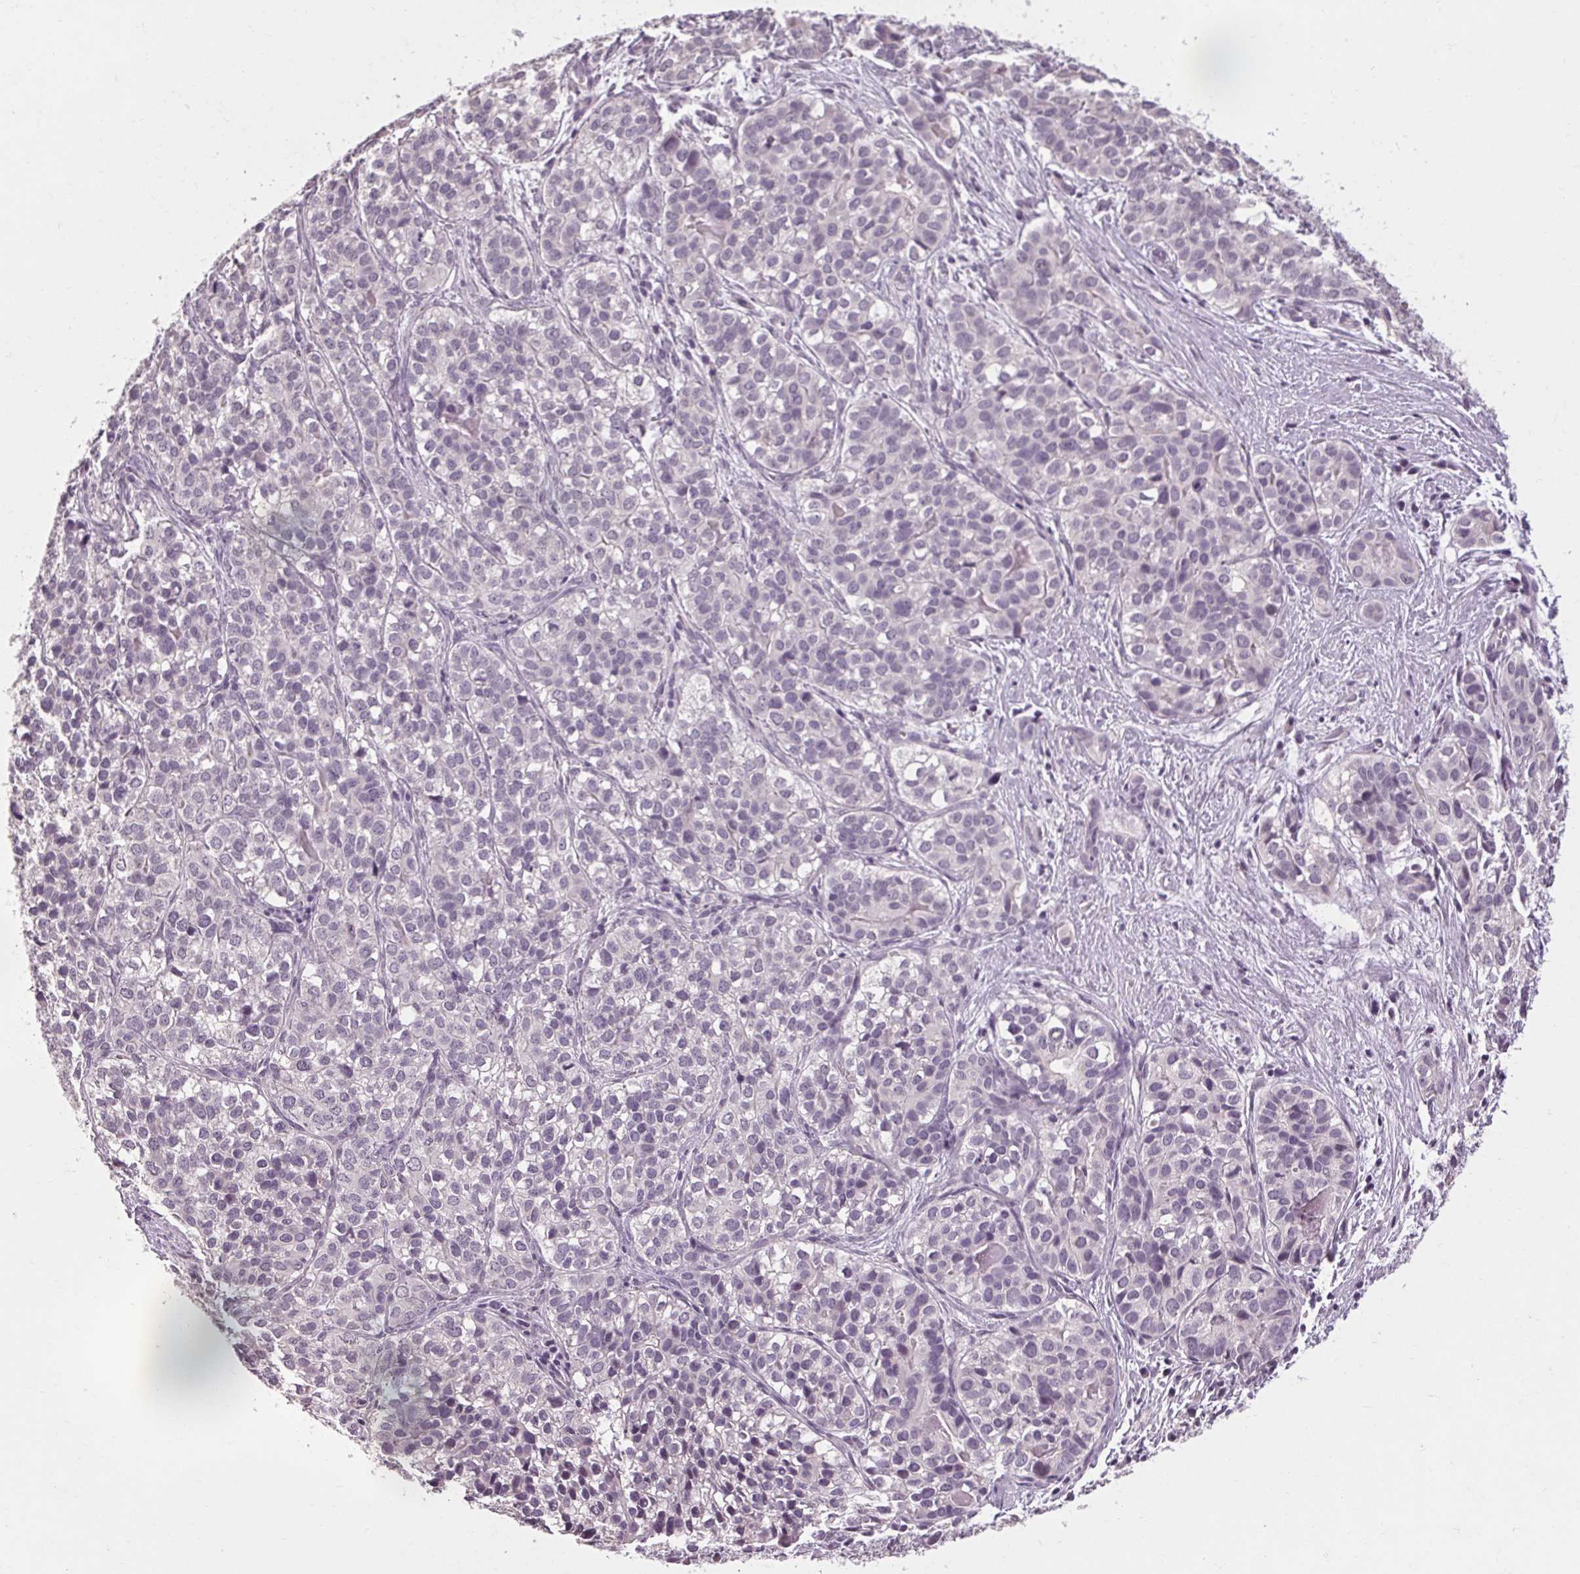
{"staining": {"intensity": "negative", "quantity": "none", "location": "none"}, "tissue": "liver cancer", "cell_type": "Tumor cells", "image_type": "cancer", "snomed": [{"axis": "morphology", "description": "Cholangiocarcinoma"}, {"axis": "topography", "description": "Liver"}], "caption": "Tumor cells show no significant expression in liver cancer (cholangiocarcinoma).", "gene": "POMC", "patient": {"sex": "male", "age": 56}}